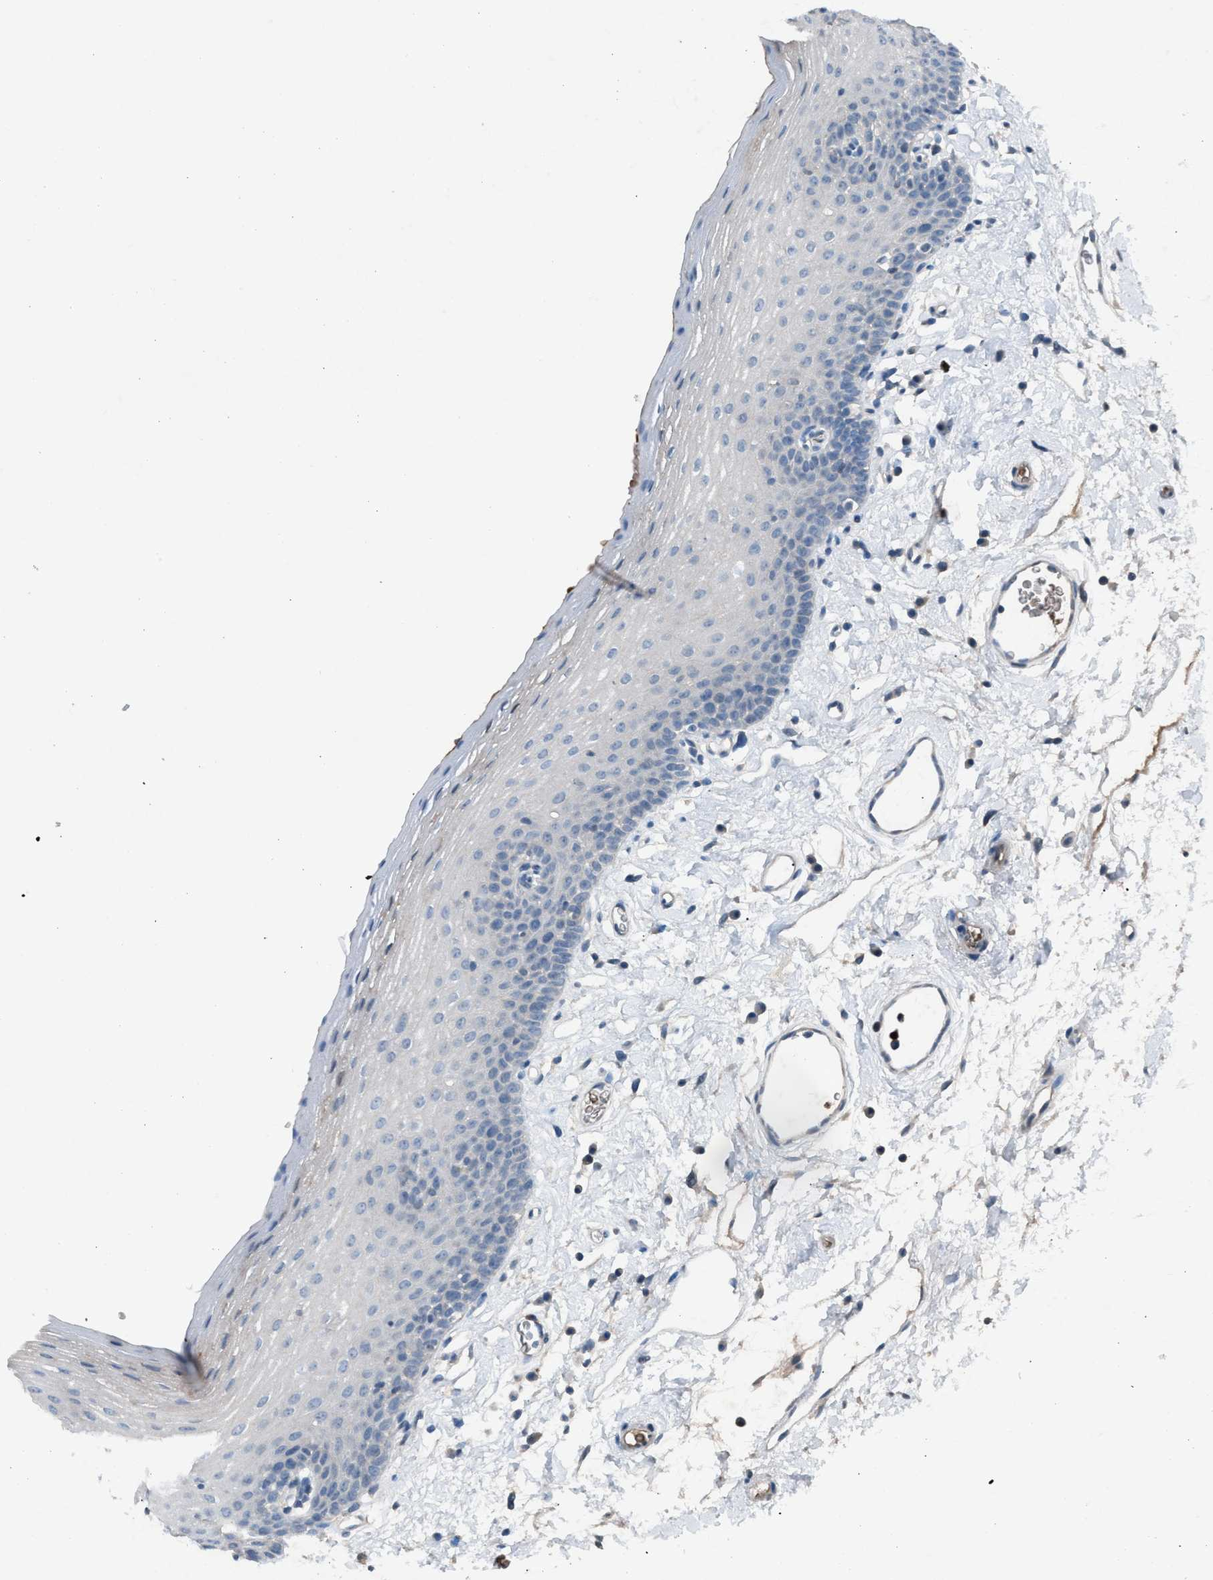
{"staining": {"intensity": "negative", "quantity": "none", "location": "none"}, "tissue": "oral mucosa", "cell_type": "Squamous epithelial cells", "image_type": "normal", "snomed": [{"axis": "morphology", "description": "Normal tissue, NOS"}, {"axis": "topography", "description": "Oral tissue"}], "caption": "A photomicrograph of human oral mucosa is negative for staining in squamous epithelial cells. (DAB (3,3'-diaminobenzidine) IHC, high magnification).", "gene": "CFAP77", "patient": {"sex": "male", "age": 66}}